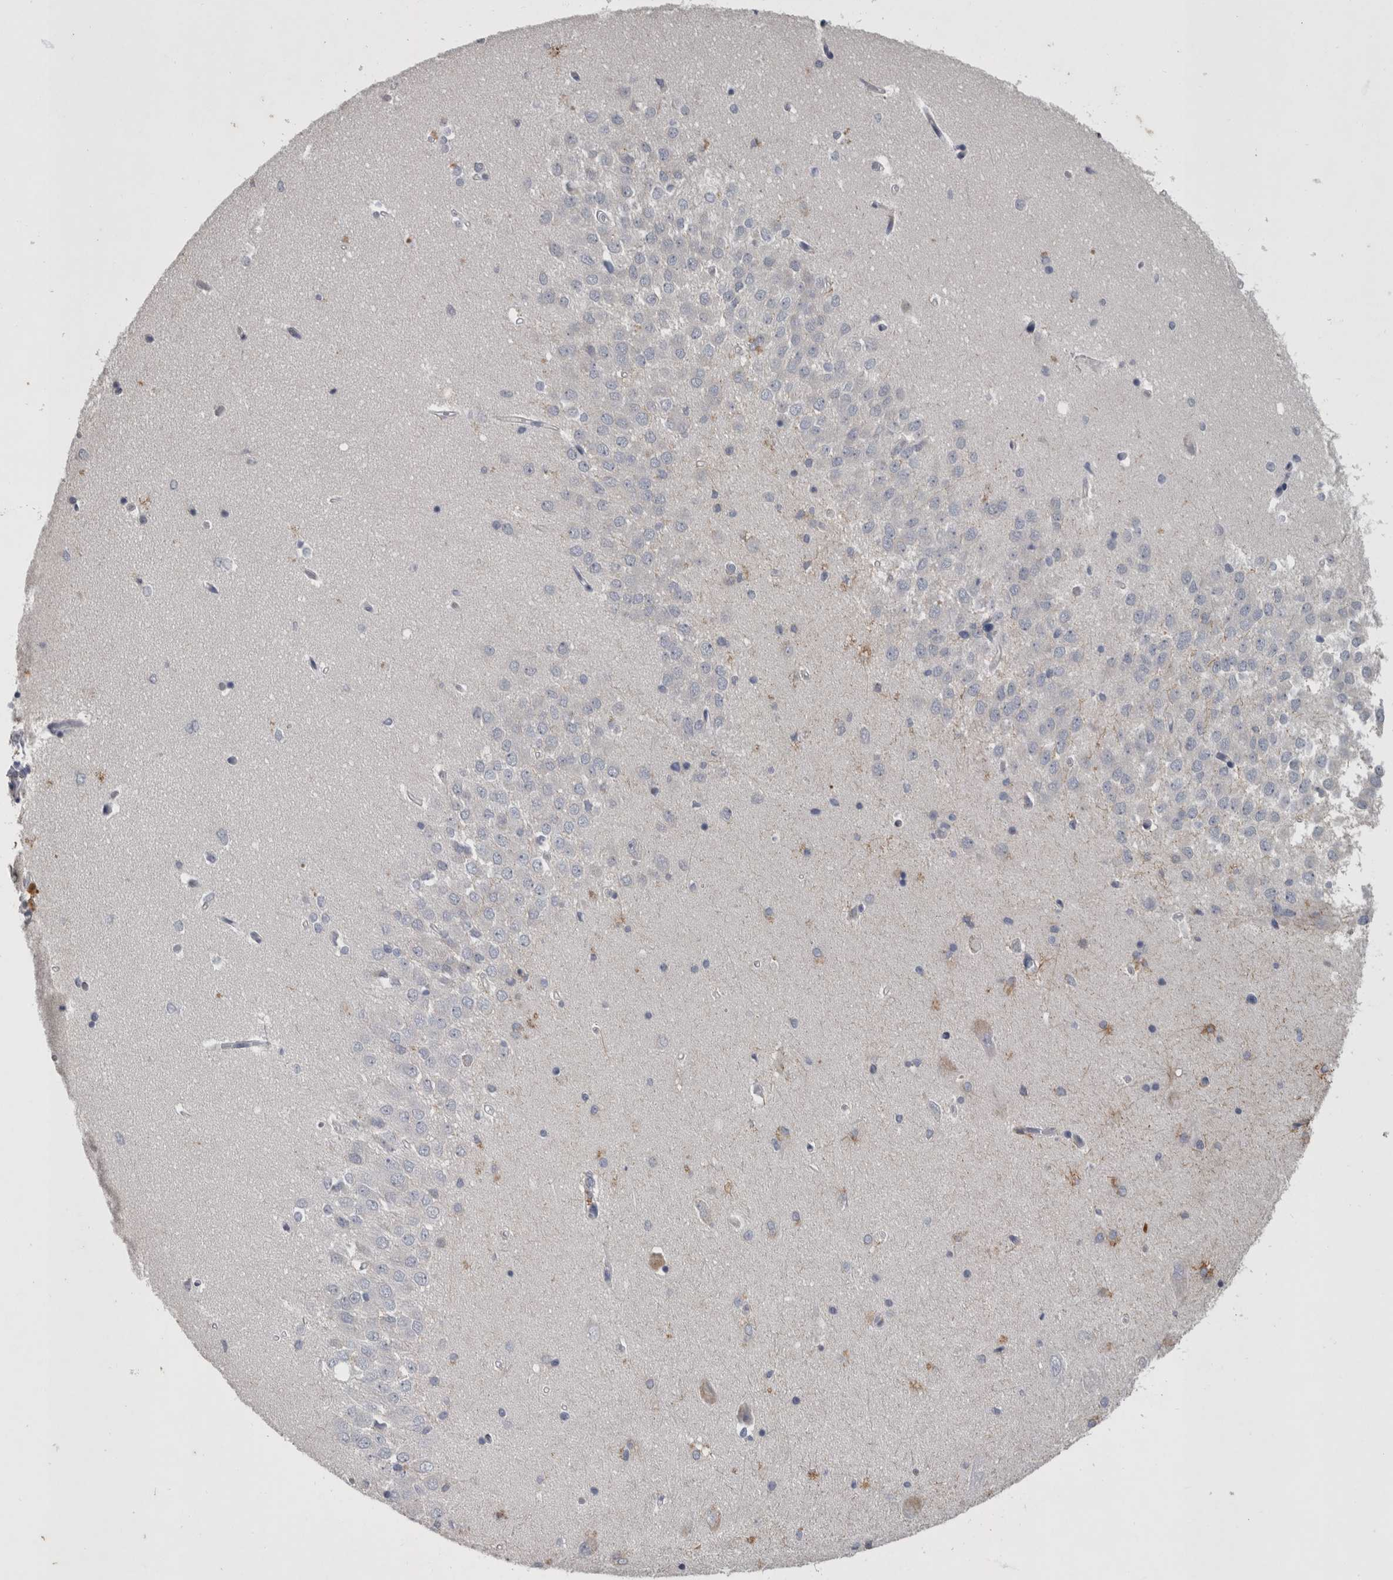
{"staining": {"intensity": "moderate", "quantity": "<25%", "location": "cytoplasmic/membranous"}, "tissue": "hippocampus", "cell_type": "Glial cells", "image_type": "normal", "snomed": [{"axis": "morphology", "description": "Normal tissue, NOS"}, {"axis": "topography", "description": "Hippocampus"}], "caption": "A low amount of moderate cytoplasmic/membranous positivity is identified in approximately <25% of glial cells in unremarkable hippocampus.", "gene": "SLC22A11", "patient": {"sex": "male", "age": 45}}